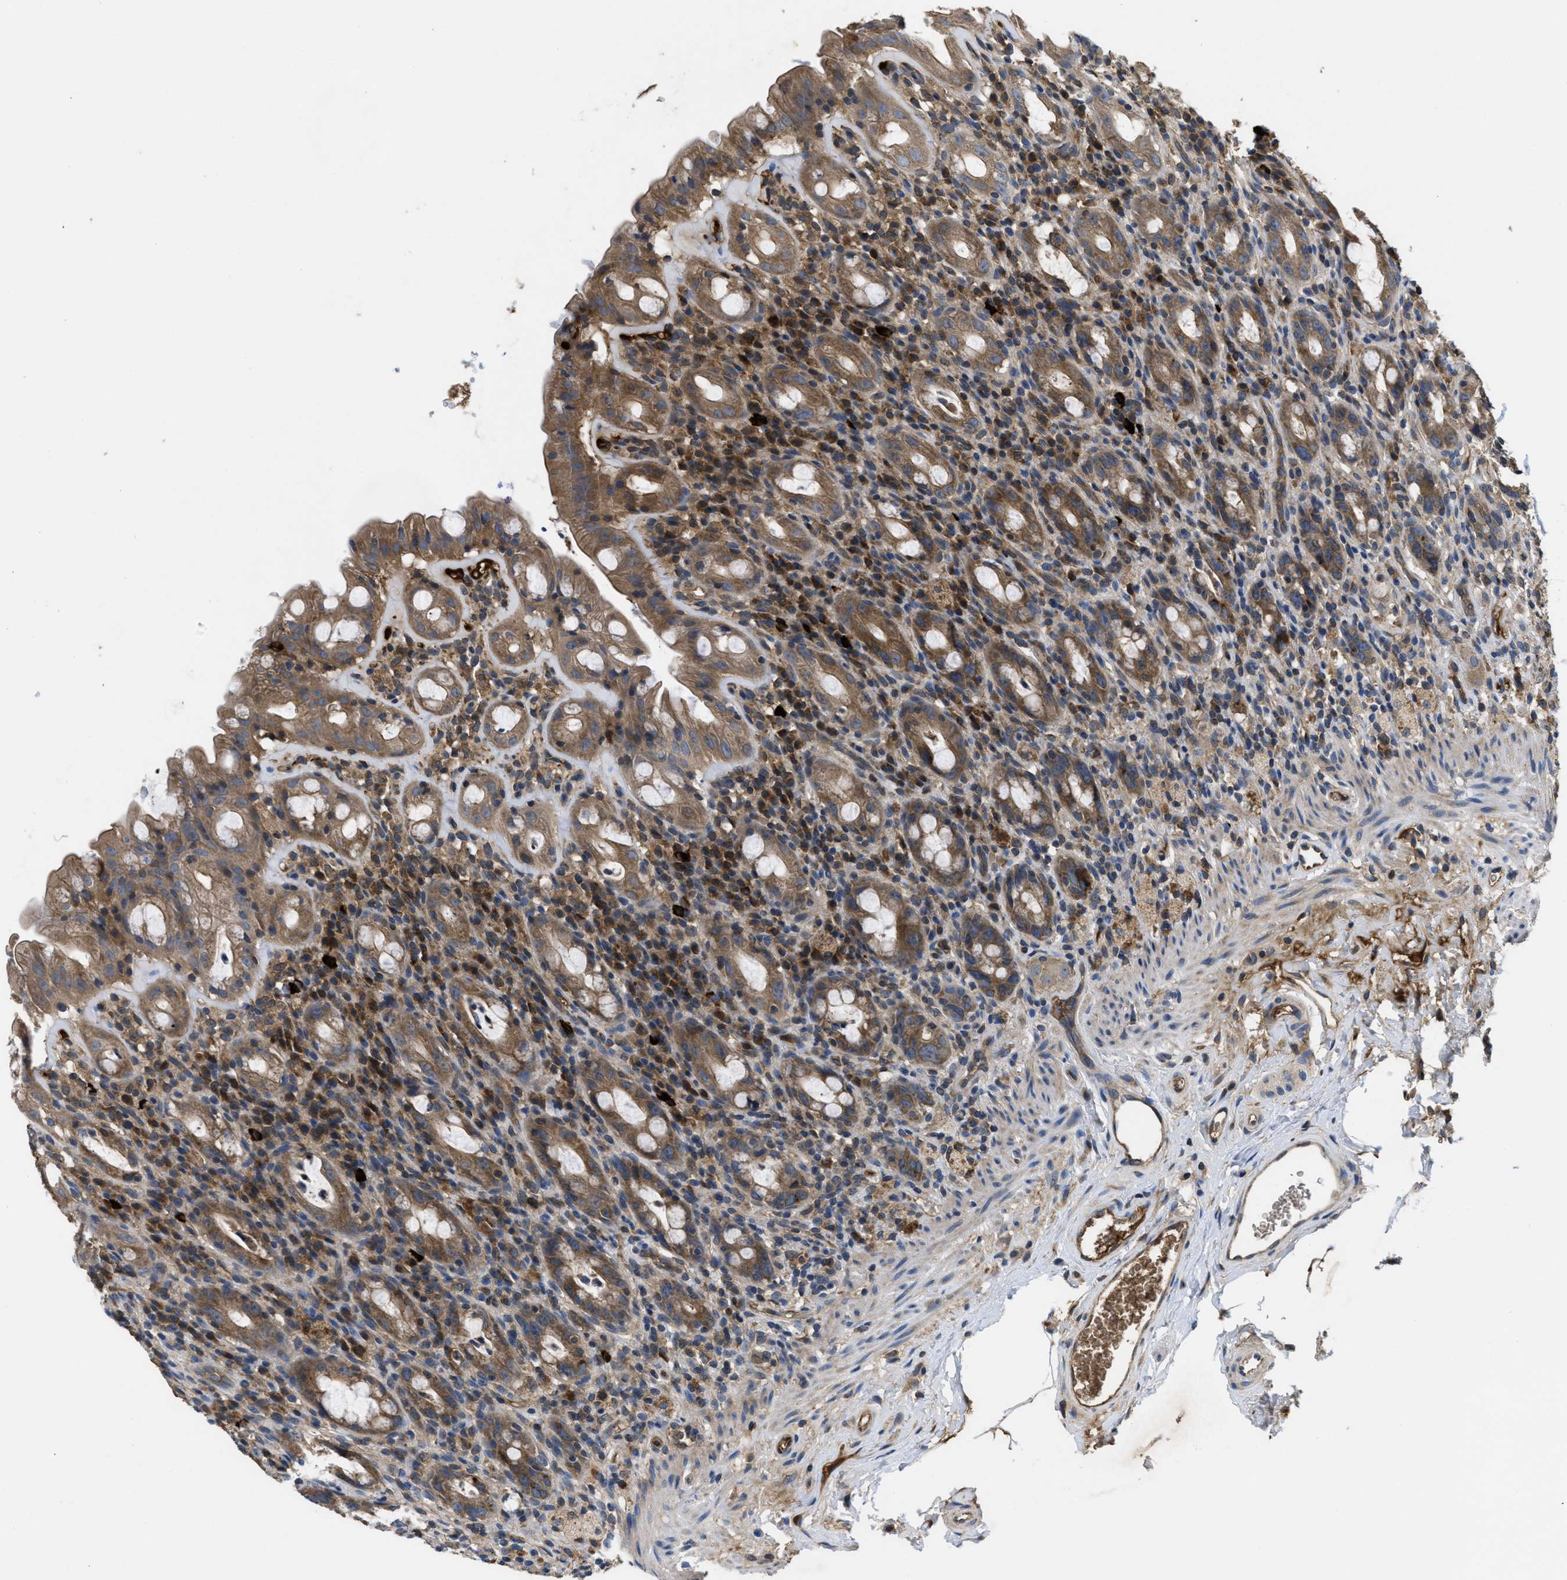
{"staining": {"intensity": "moderate", "quantity": ">75%", "location": "cytoplasmic/membranous"}, "tissue": "rectum", "cell_type": "Glandular cells", "image_type": "normal", "snomed": [{"axis": "morphology", "description": "Normal tissue, NOS"}, {"axis": "topography", "description": "Rectum"}], "caption": "A brown stain highlights moderate cytoplasmic/membranous expression of a protein in glandular cells of benign human rectum.", "gene": "GALK1", "patient": {"sex": "male", "age": 44}}